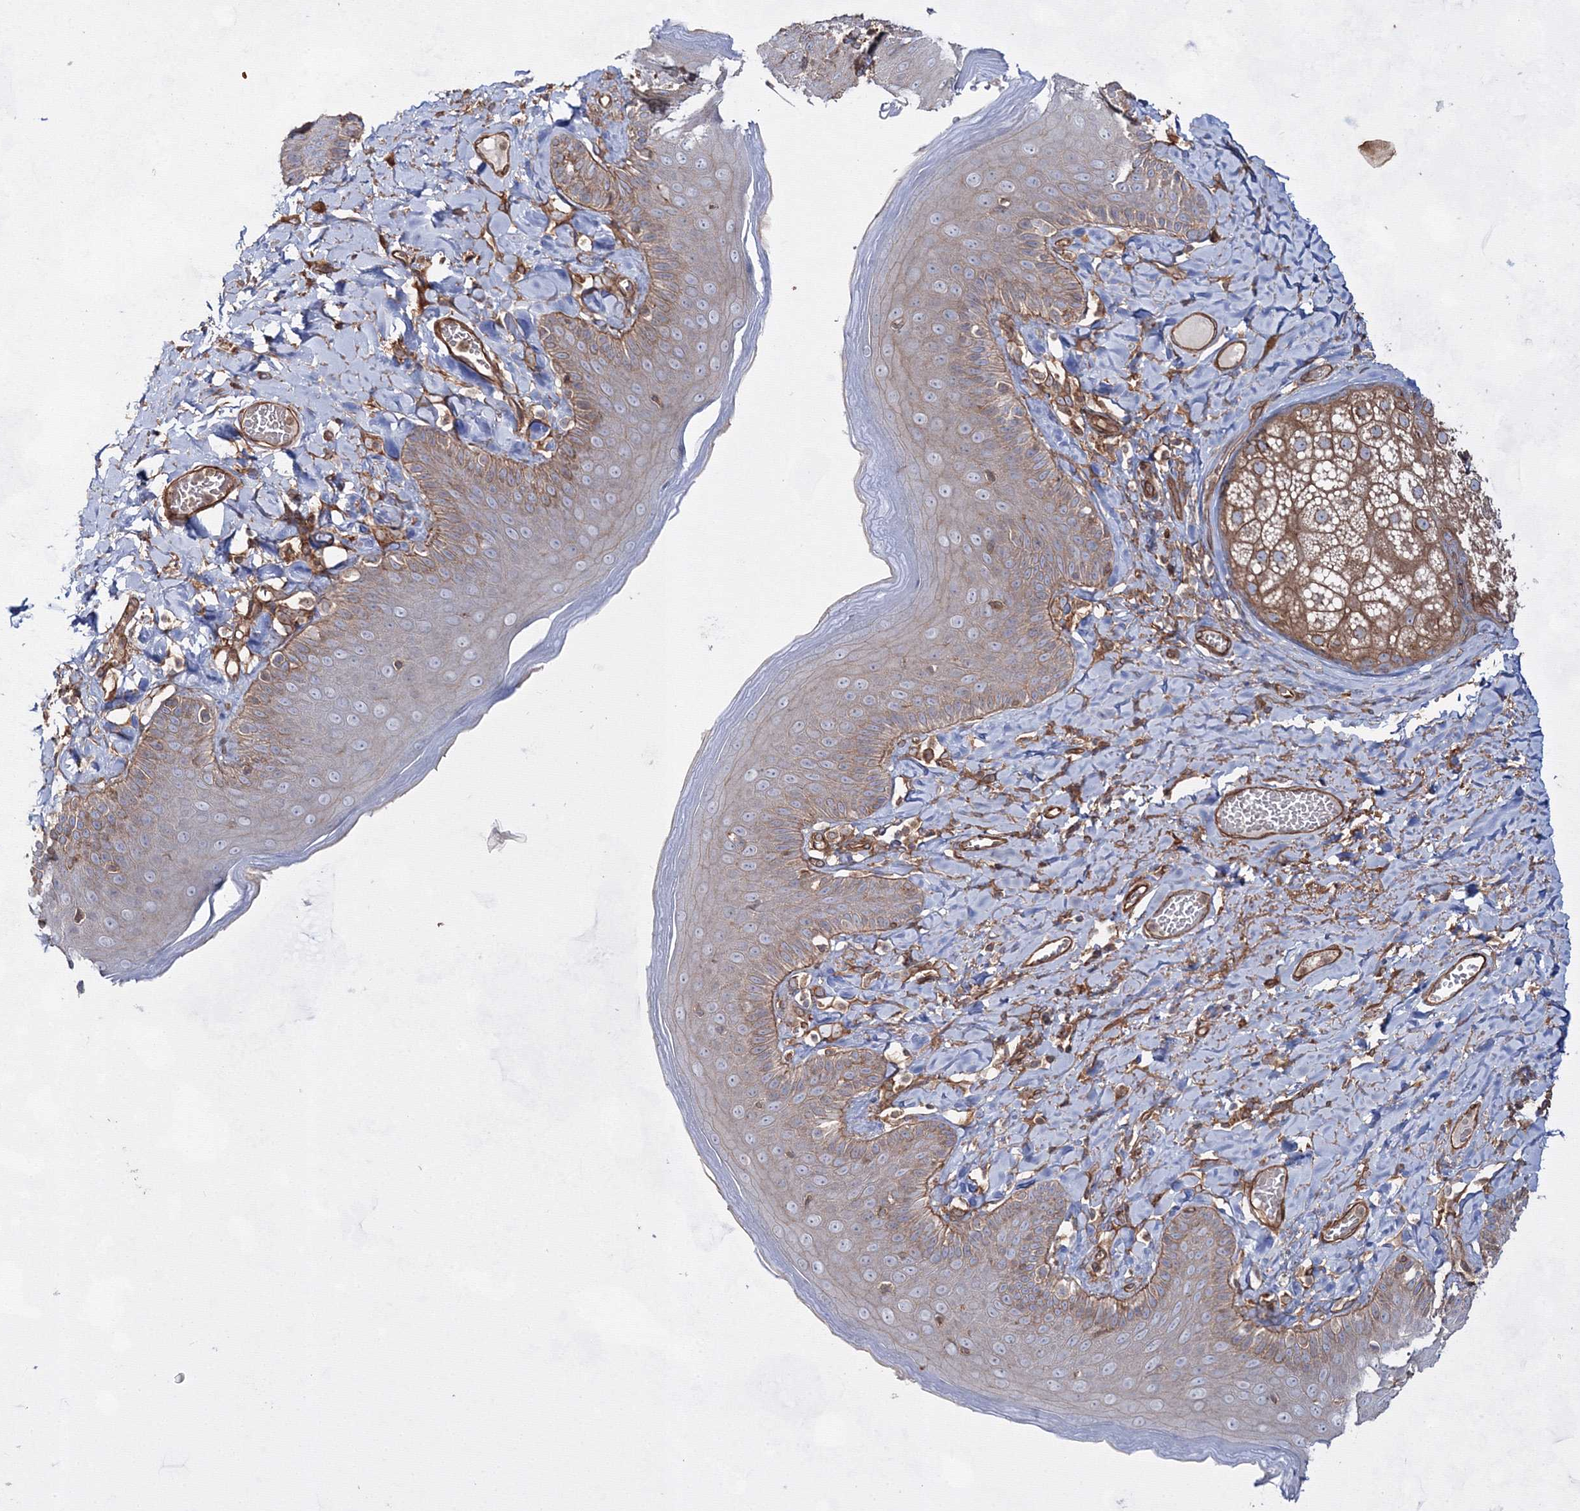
{"staining": {"intensity": "moderate", "quantity": "<25%", "location": "cytoplasmic/membranous"}, "tissue": "skin", "cell_type": "Epidermal cells", "image_type": "normal", "snomed": [{"axis": "morphology", "description": "Normal tissue, NOS"}, {"axis": "topography", "description": "Anal"}], "caption": "This photomicrograph reveals immunohistochemistry (IHC) staining of normal human skin, with low moderate cytoplasmic/membranous staining in approximately <25% of epidermal cells.", "gene": "EXOC6", "patient": {"sex": "male", "age": 69}}